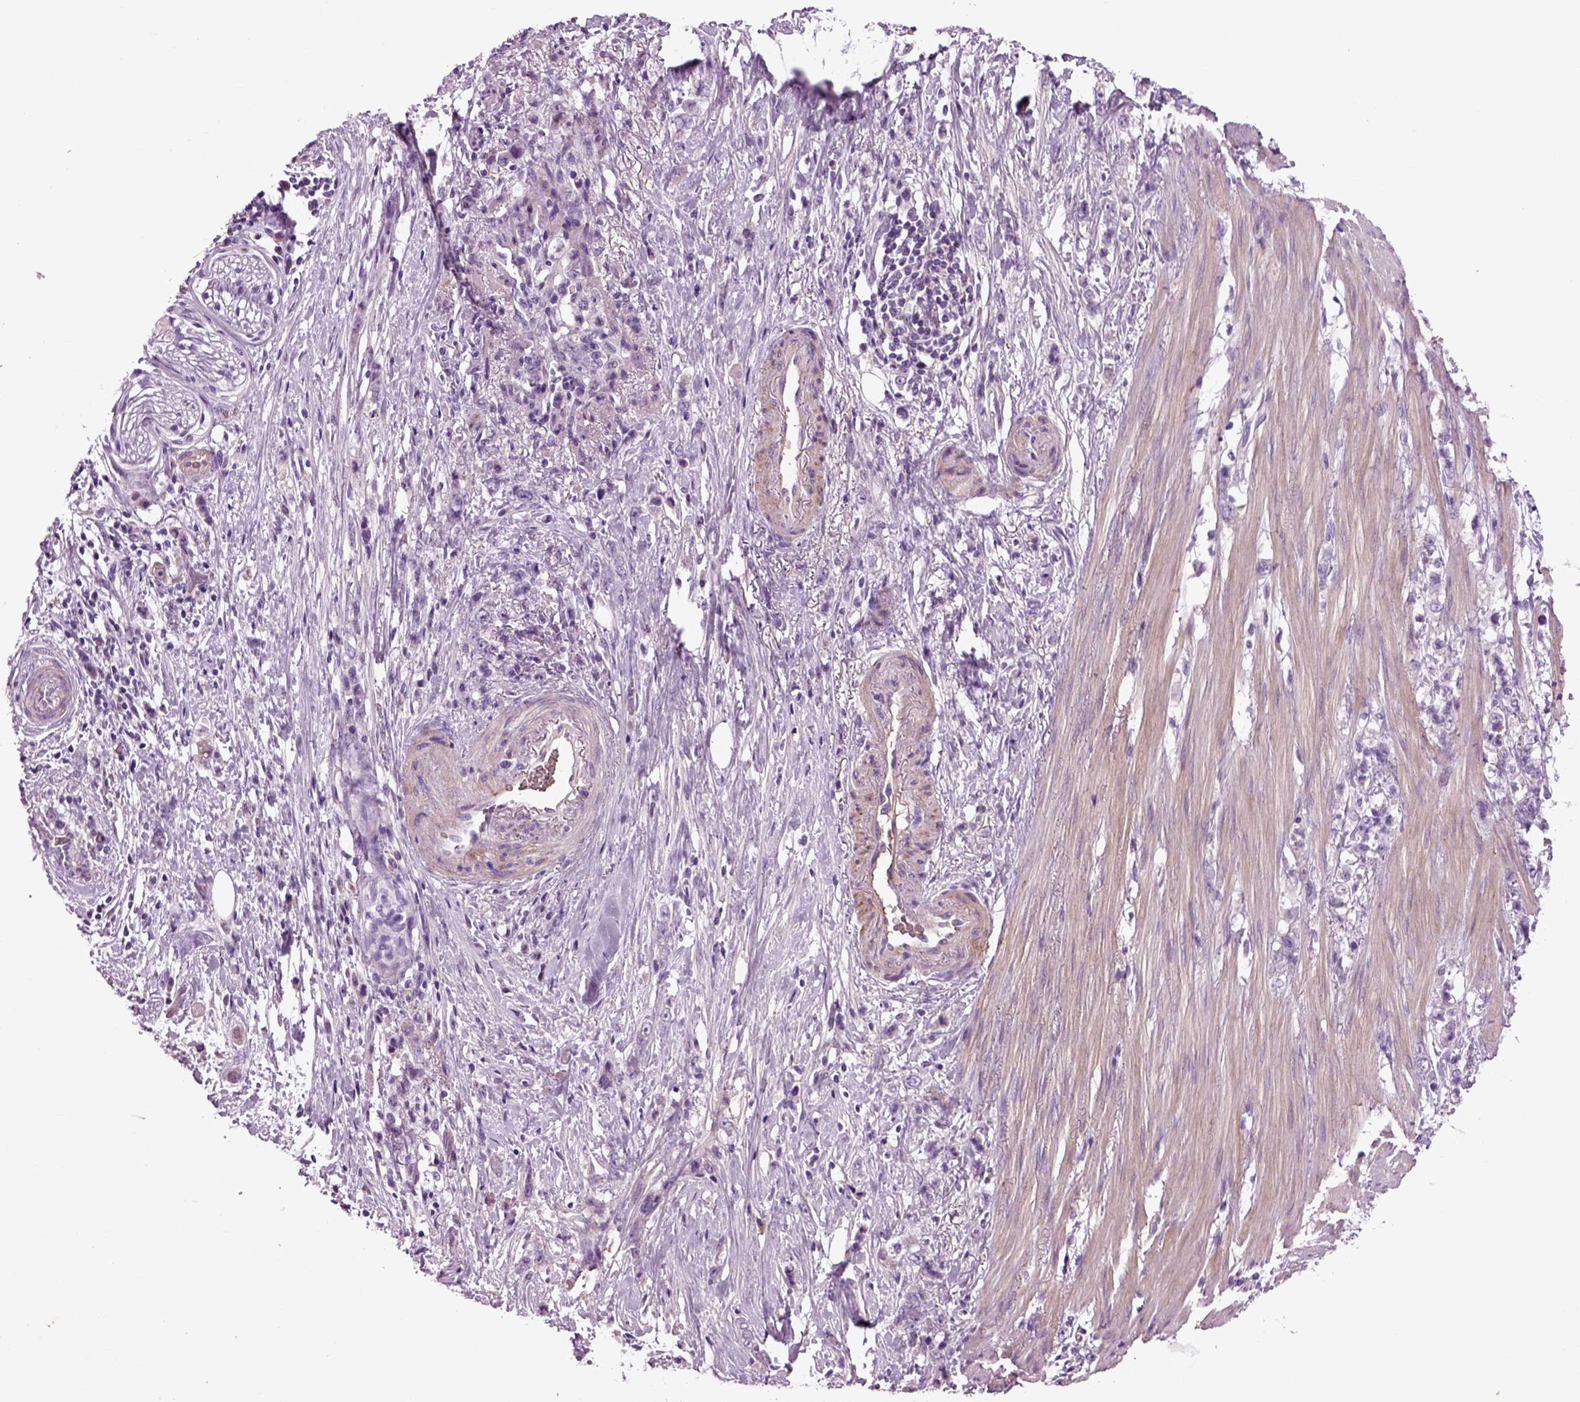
{"staining": {"intensity": "negative", "quantity": "none", "location": "none"}, "tissue": "stomach cancer", "cell_type": "Tumor cells", "image_type": "cancer", "snomed": [{"axis": "morphology", "description": "Adenocarcinoma, NOS"}, {"axis": "topography", "description": "Stomach, lower"}], "caption": "A photomicrograph of stomach cancer stained for a protein reveals no brown staining in tumor cells.", "gene": "SPON1", "patient": {"sex": "male", "age": 88}}